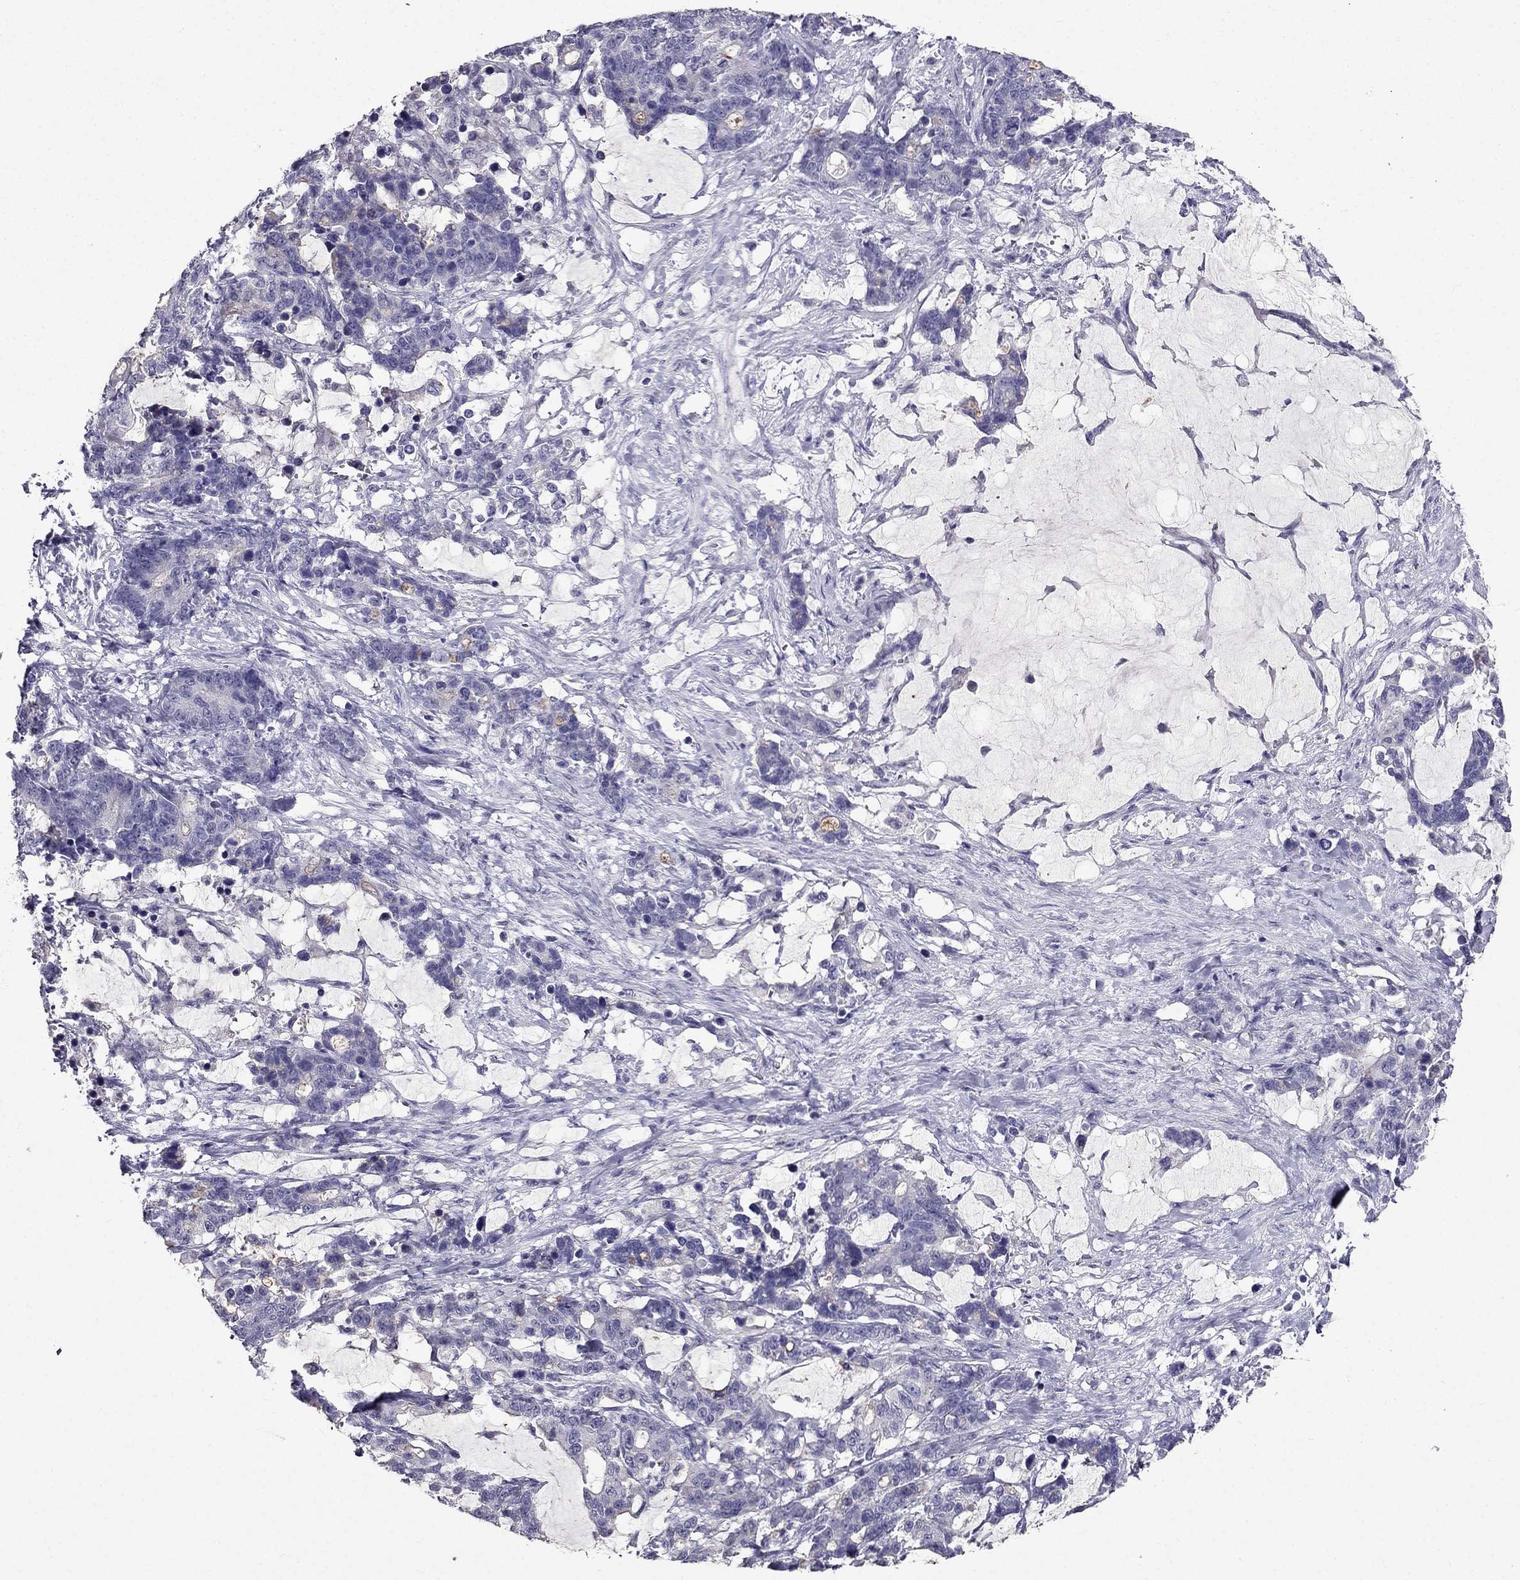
{"staining": {"intensity": "negative", "quantity": "none", "location": "none"}, "tissue": "stomach cancer", "cell_type": "Tumor cells", "image_type": "cancer", "snomed": [{"axis": "morphology", "description": "Normal tissue, NOS"}, {"axis": "morphology", "description": "Adenocarcinoma, NOS"}, {"axis": "topography", "description": "Stomach"}], "caption": "Histopathology image shows no significant protein positivity in tumor cells of stomach adenocarcinoma.", "gene": "DUSP15", "patient": {"sex": "female", "age": 64}}